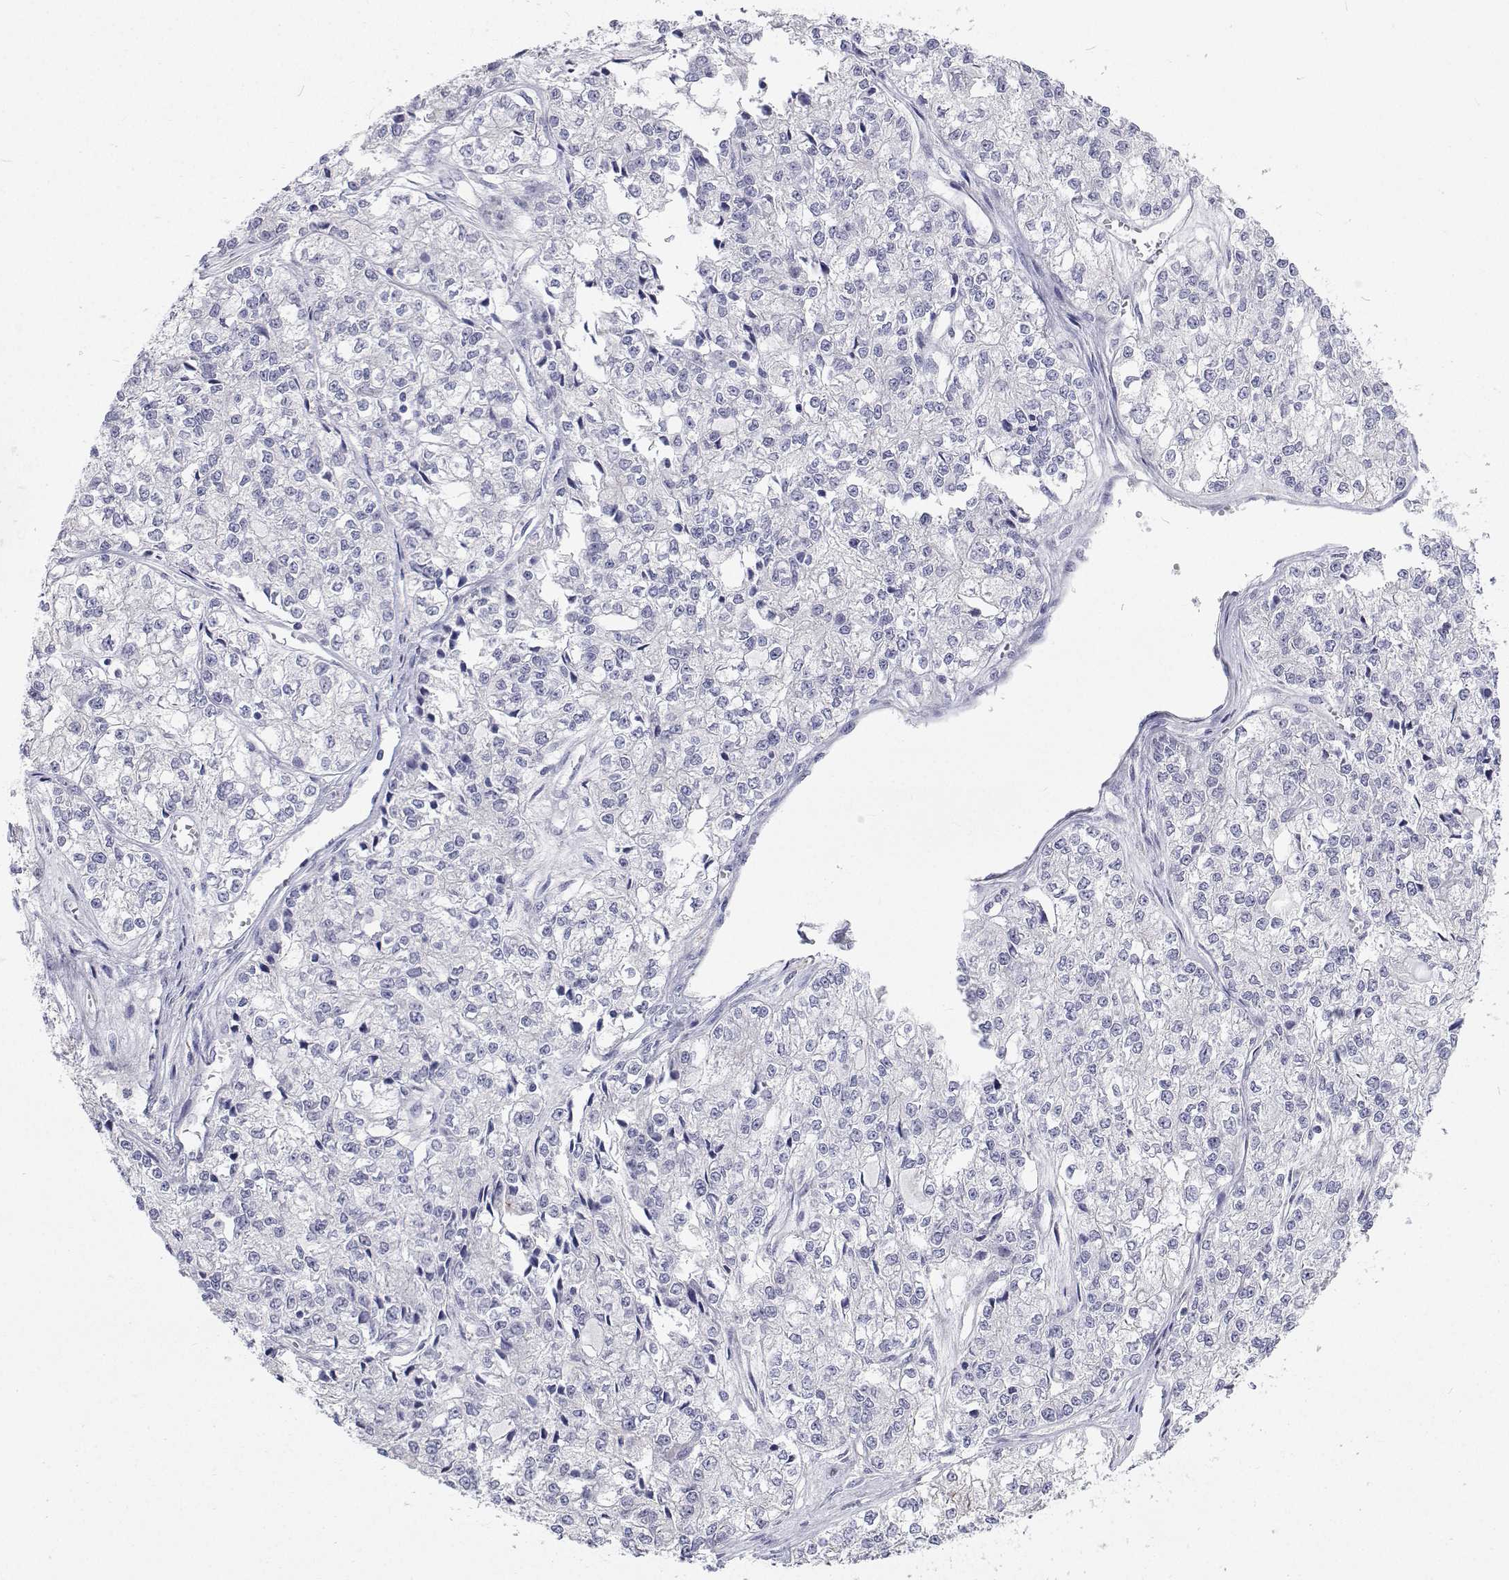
{"staining": {"intensity": "negative", "quantity": "none", "location": "none"}, "tissue": "ovarian cancer", "cell_type": "Tumor cells", "image_type": "cancer", "snomed": [{"axis": "morphology", "description": "Carcinoma, endometroid"}, {"axis": "topography", "description": "Ovary"}], "caption": "Ovarian endometroid carcinoma stained for a protein using immunohistochemistry shows no staining tumor cells.", "gene": "NCR2", "patient": {"sex": "female", "age": 64}}